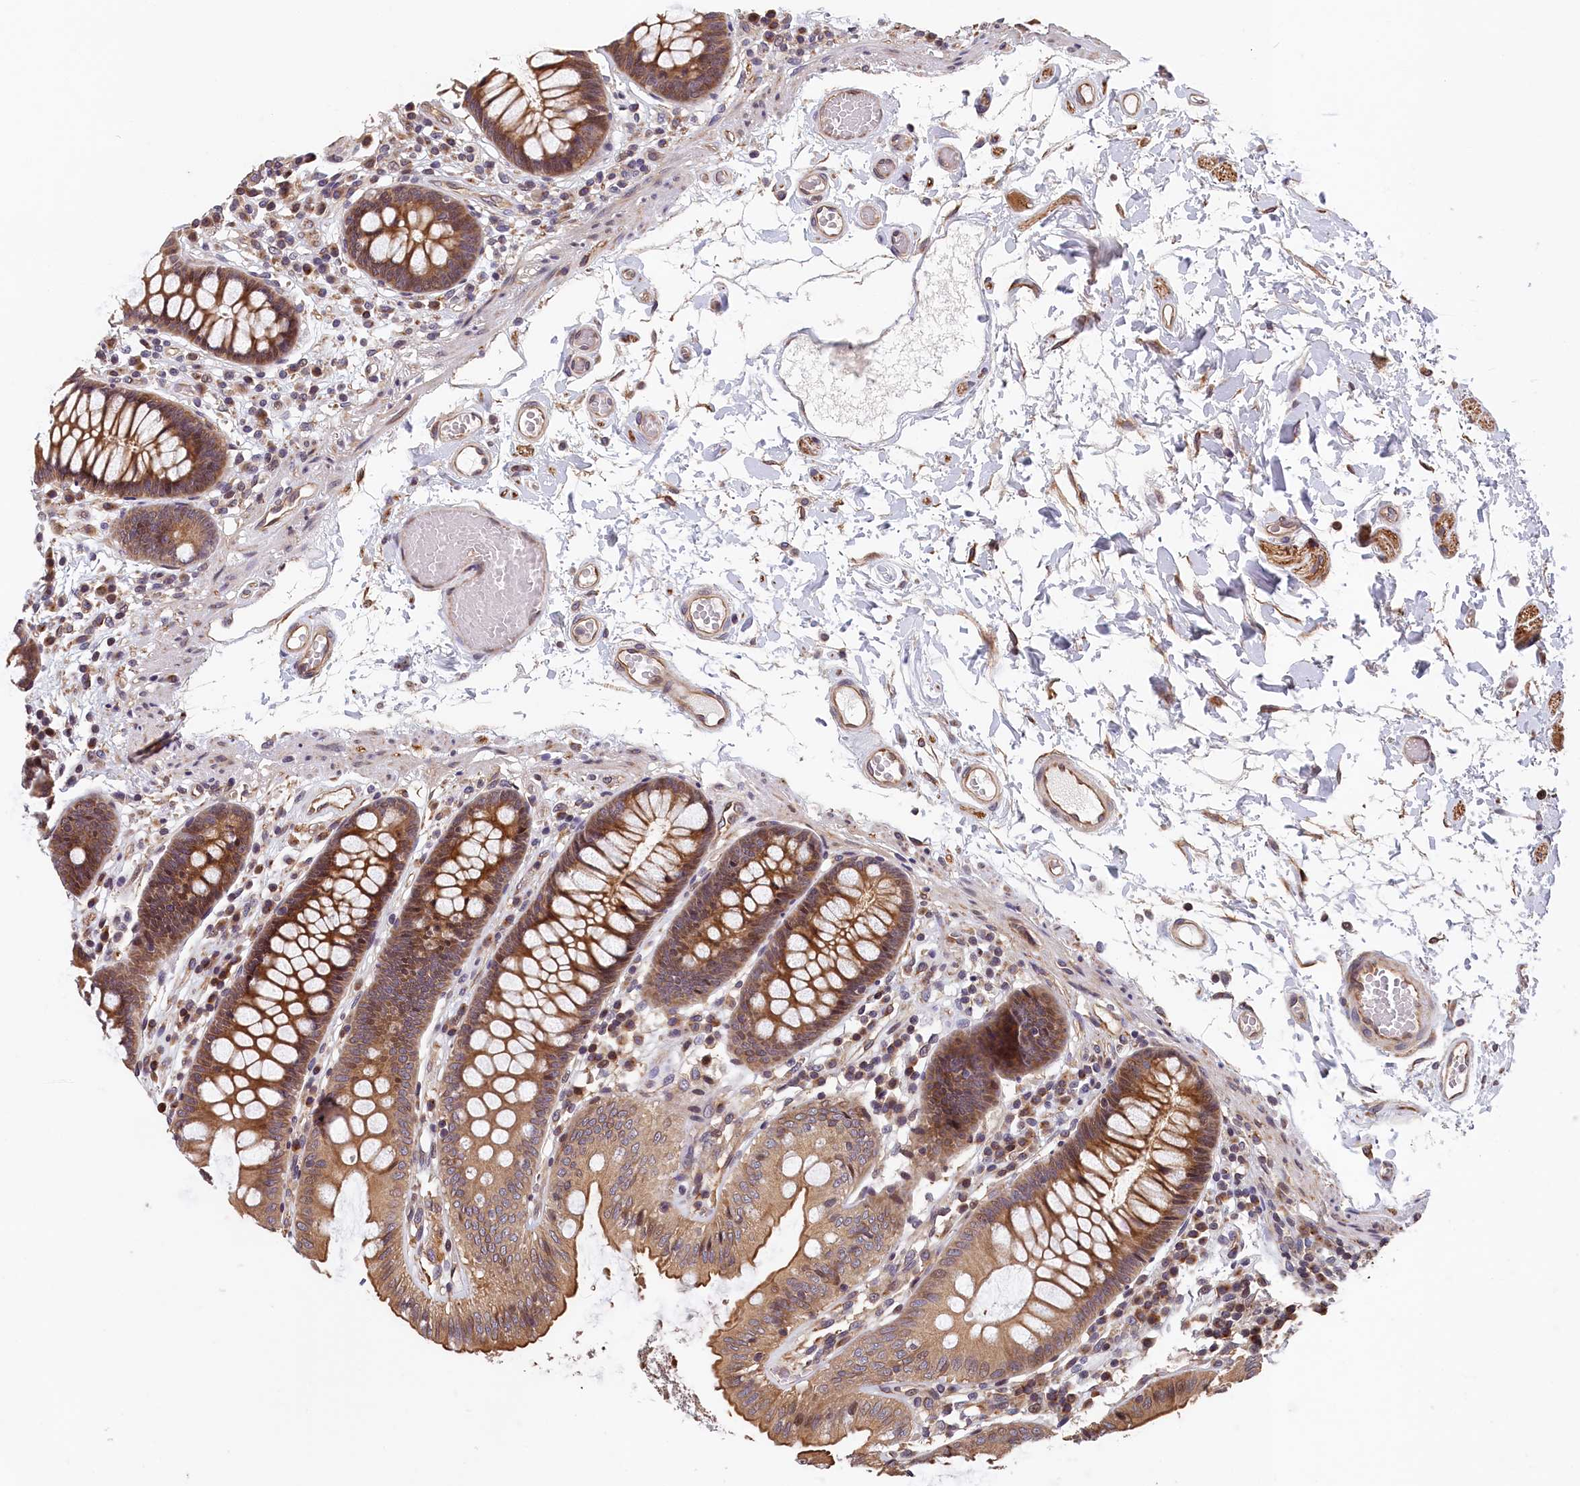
{"staining": {"intensity": "moderate", "quantity": "25%-75%", "location": "cytoplasmic/membranous"}, "tissue": "colon", "cell_type": "Endothelial cells", "image_type": "normal", "snomed": [{"axis": "morphology", "description": "Normal tissue, NOS"}, {"axis": "topography", "description": "Colon"}], "caption": "A medium amount of moderate cytoplasmic/membranous staining is appreciated in approximately 25%-75% of endothelial cells in benign colon. The staining is performed using DAB brown chromogen to label protein expression. The nuclei are counter-stained blue using hematoxylin.", "gene": "TMEM116", "patient": {"sex": "male", "age": 84}}